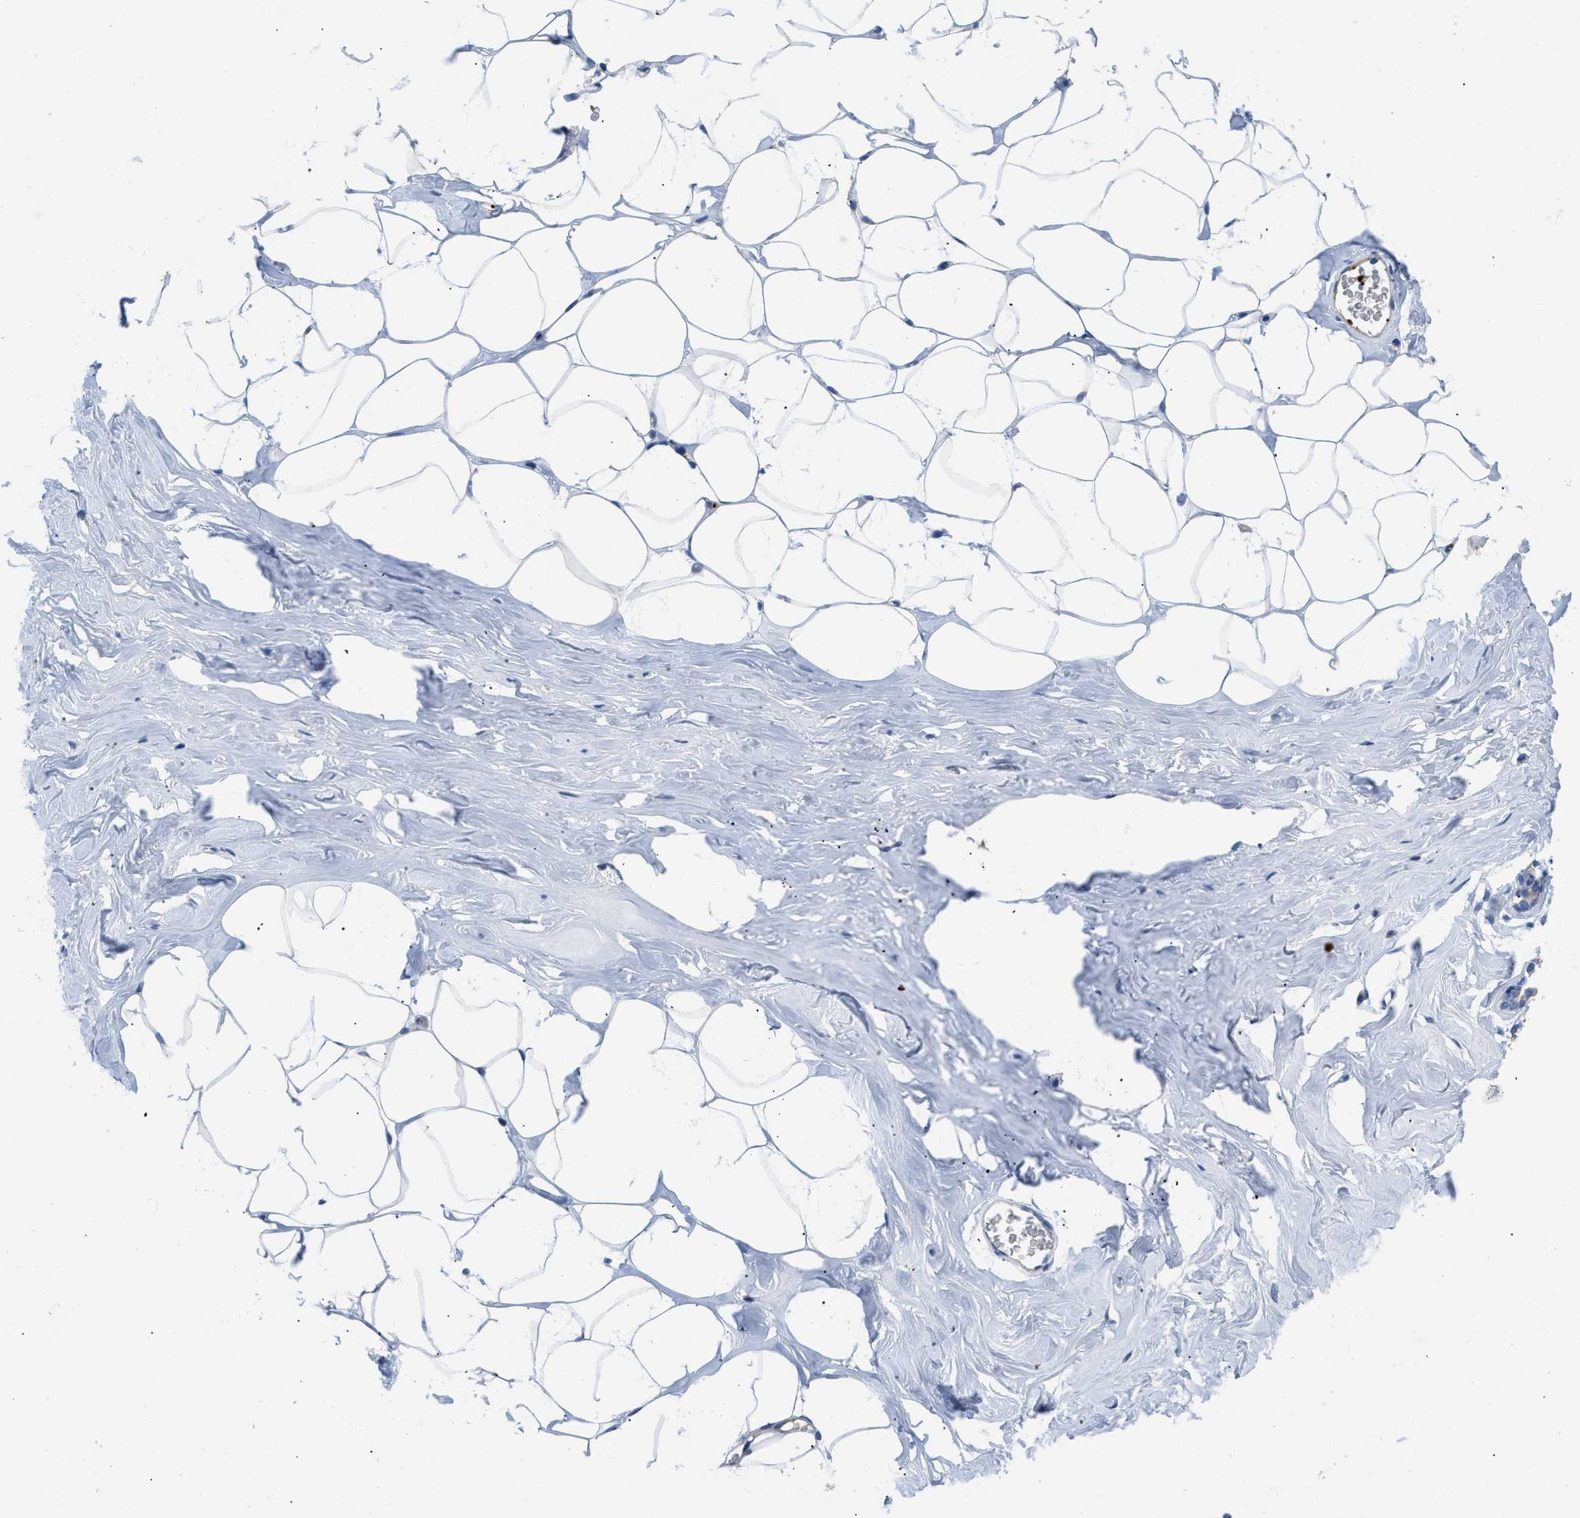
{"staining": {"intensity": "negative", "quantity": "none", "location": "none"}, "tissue": "adipose tissue", "cell_type": "Adipocytes", "image_type": "normal", "snomed": [{"axis": "morphology", "description": "Normal tissue, NOS"}, {"axis": "morphology", "description": "Fibrosis, NOS"}, {"axis": "topography", "description": "Breast"}, {"axis": "topography", "description": "Adipose tissue"}], "caption": "IHC image of benign human adipose tissue stained for a protein (brown), which shows no positivity in adipocytes. The staining is performed using DAB brown chromogen with nuclei counter-stained in using hematoxylin.", "gene": "FGF18", "patient": {"sex": "female", "age": 39}}